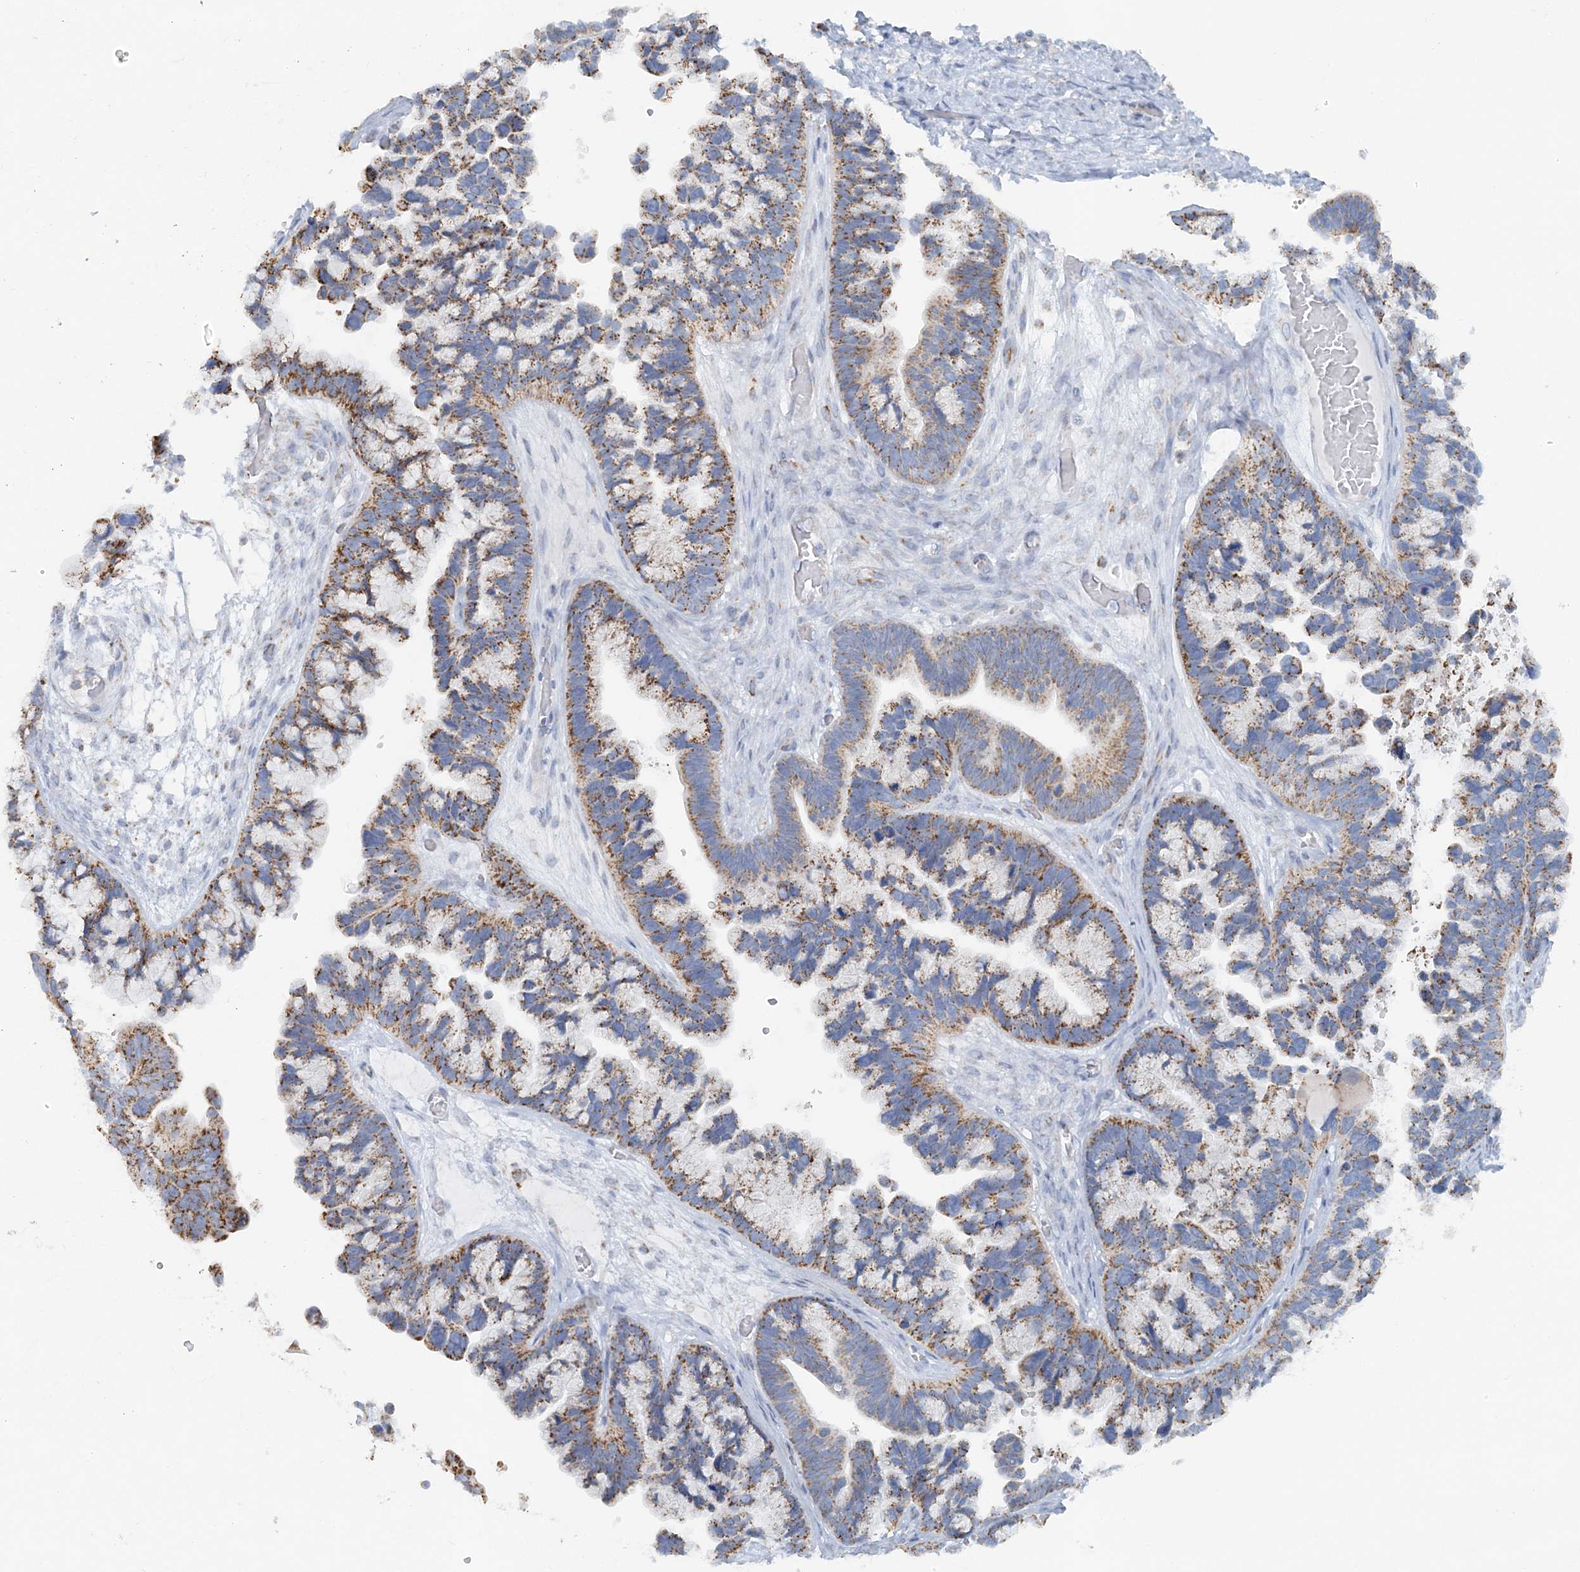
{"staining": {"intensity": "moderate", "quantity": ">75%", "location": "cytoplasmic/membranous"}, "tissue": "ovarian cancer", "cell_type": "Tumor cells", "image_type": "cancer", "snomed": [{"axis": "morphology", "description": "Cystadenocarcinoma, serous, NOS"}, {"axis": "topography", "description": "Ovary"}], "caption": "Ovarian serous cystadenocarcinoma stained for a protein displays moderate cytoplasmic/membranous positivity in tumor cells.", "gene": "PCCB", "patient": {"sex": "female", "age": 56}}